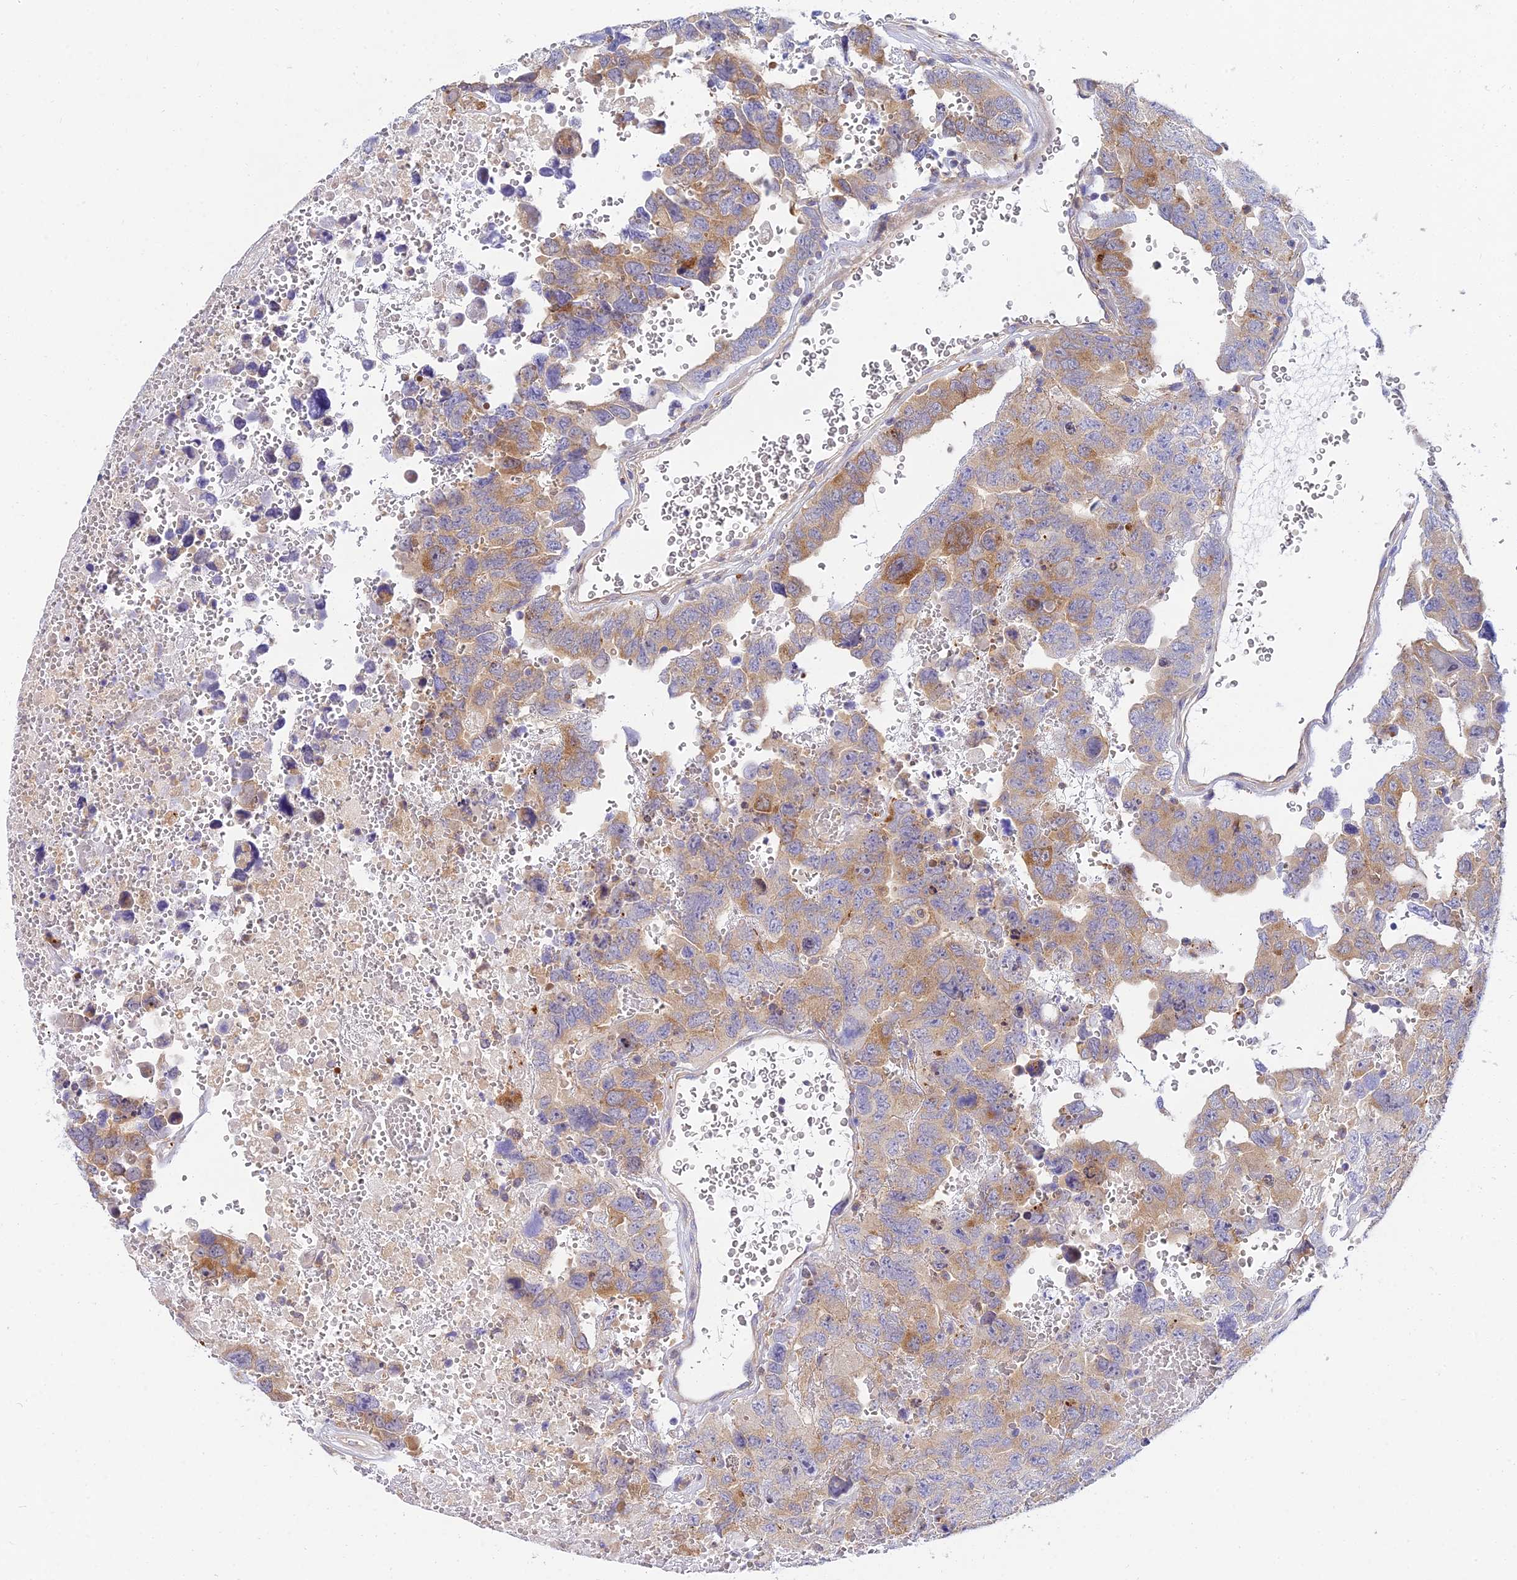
{"staining": {"intensity": "moderate", "quantity": "<25%", "location": "cytoplasmic/membranous"}, "tissue": "testis cancer", "cell_type": "Tumor cells", "image_type": "cancer", "snomed": [{"axis": "morphology", "description": "Carcinoma, Embryonal, NOS"}, {"axis": "topography", "description": "Testis"}], "caption": "Immunohistochemistry (IHC) image of neoplastic tissue: testis cancer stained using IHC shows low levels of moderate protein expression localized specifically in the cytoplasmic/membranous of tumor cells, appearing as a cytoplasmic/membranous brown color.", "gene": "ARL8B", "patient": {"sex": "male", "age": 45}}